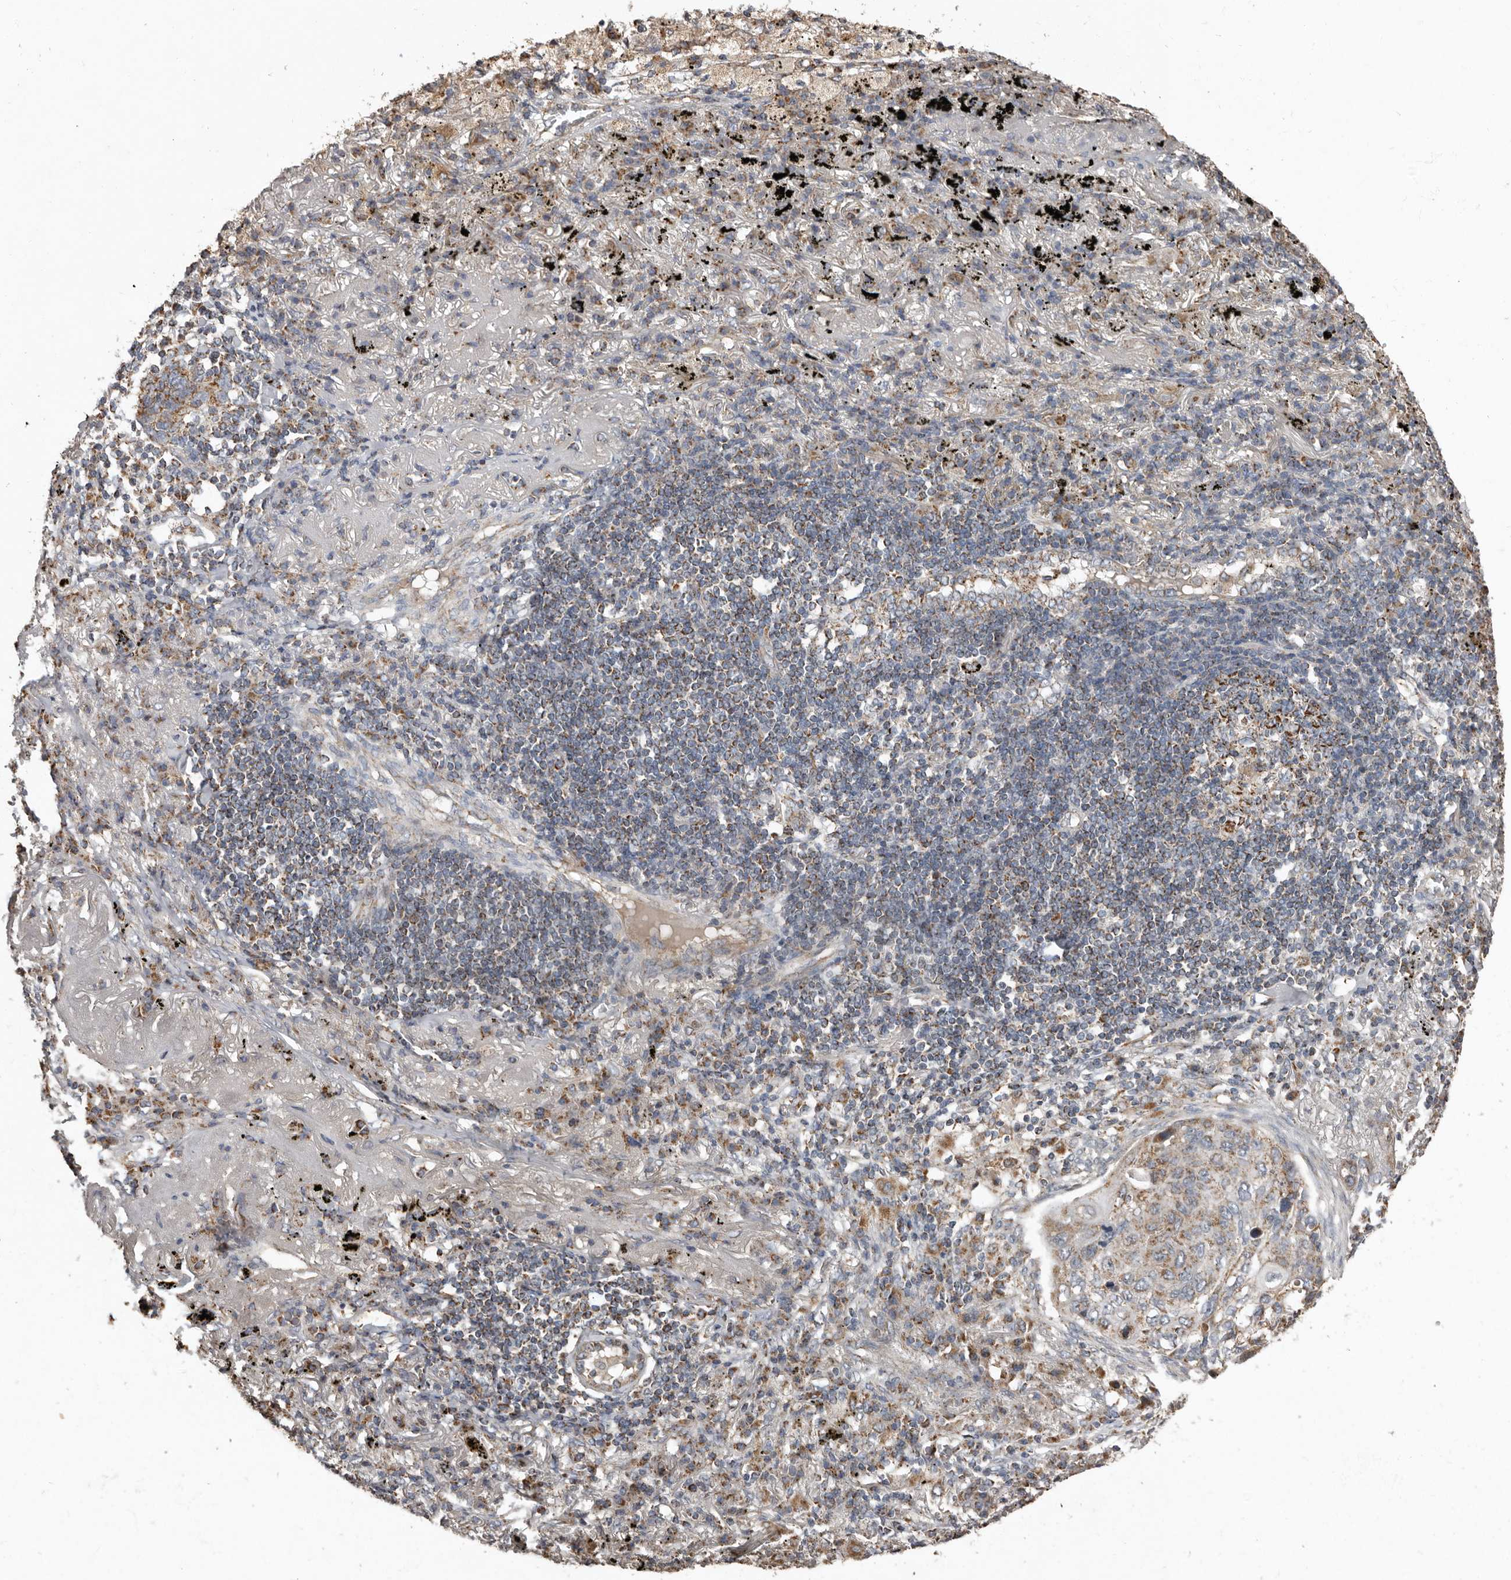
{"staining": {"intensity": "moderate", "quantity": "<25%", "location": "cytoplasmic/membranous"}, "tissue": "lung cancer", "cell_type": "Tumor cells", "image_type": "cancer", "snomed": [{"axis": "morphology", "description": "Squamous cell carcinoma, NOS"}, {"axis": "topography", "description": "Lung"}], "caption": "Lung cancer tissue shows moderate cytoplasmic/membranous positivity in approximately <25% of tumor cells Nuclei are stained in blue.", "gene": "KIF26B", "patient": {"sex": "female", "age": 63}}